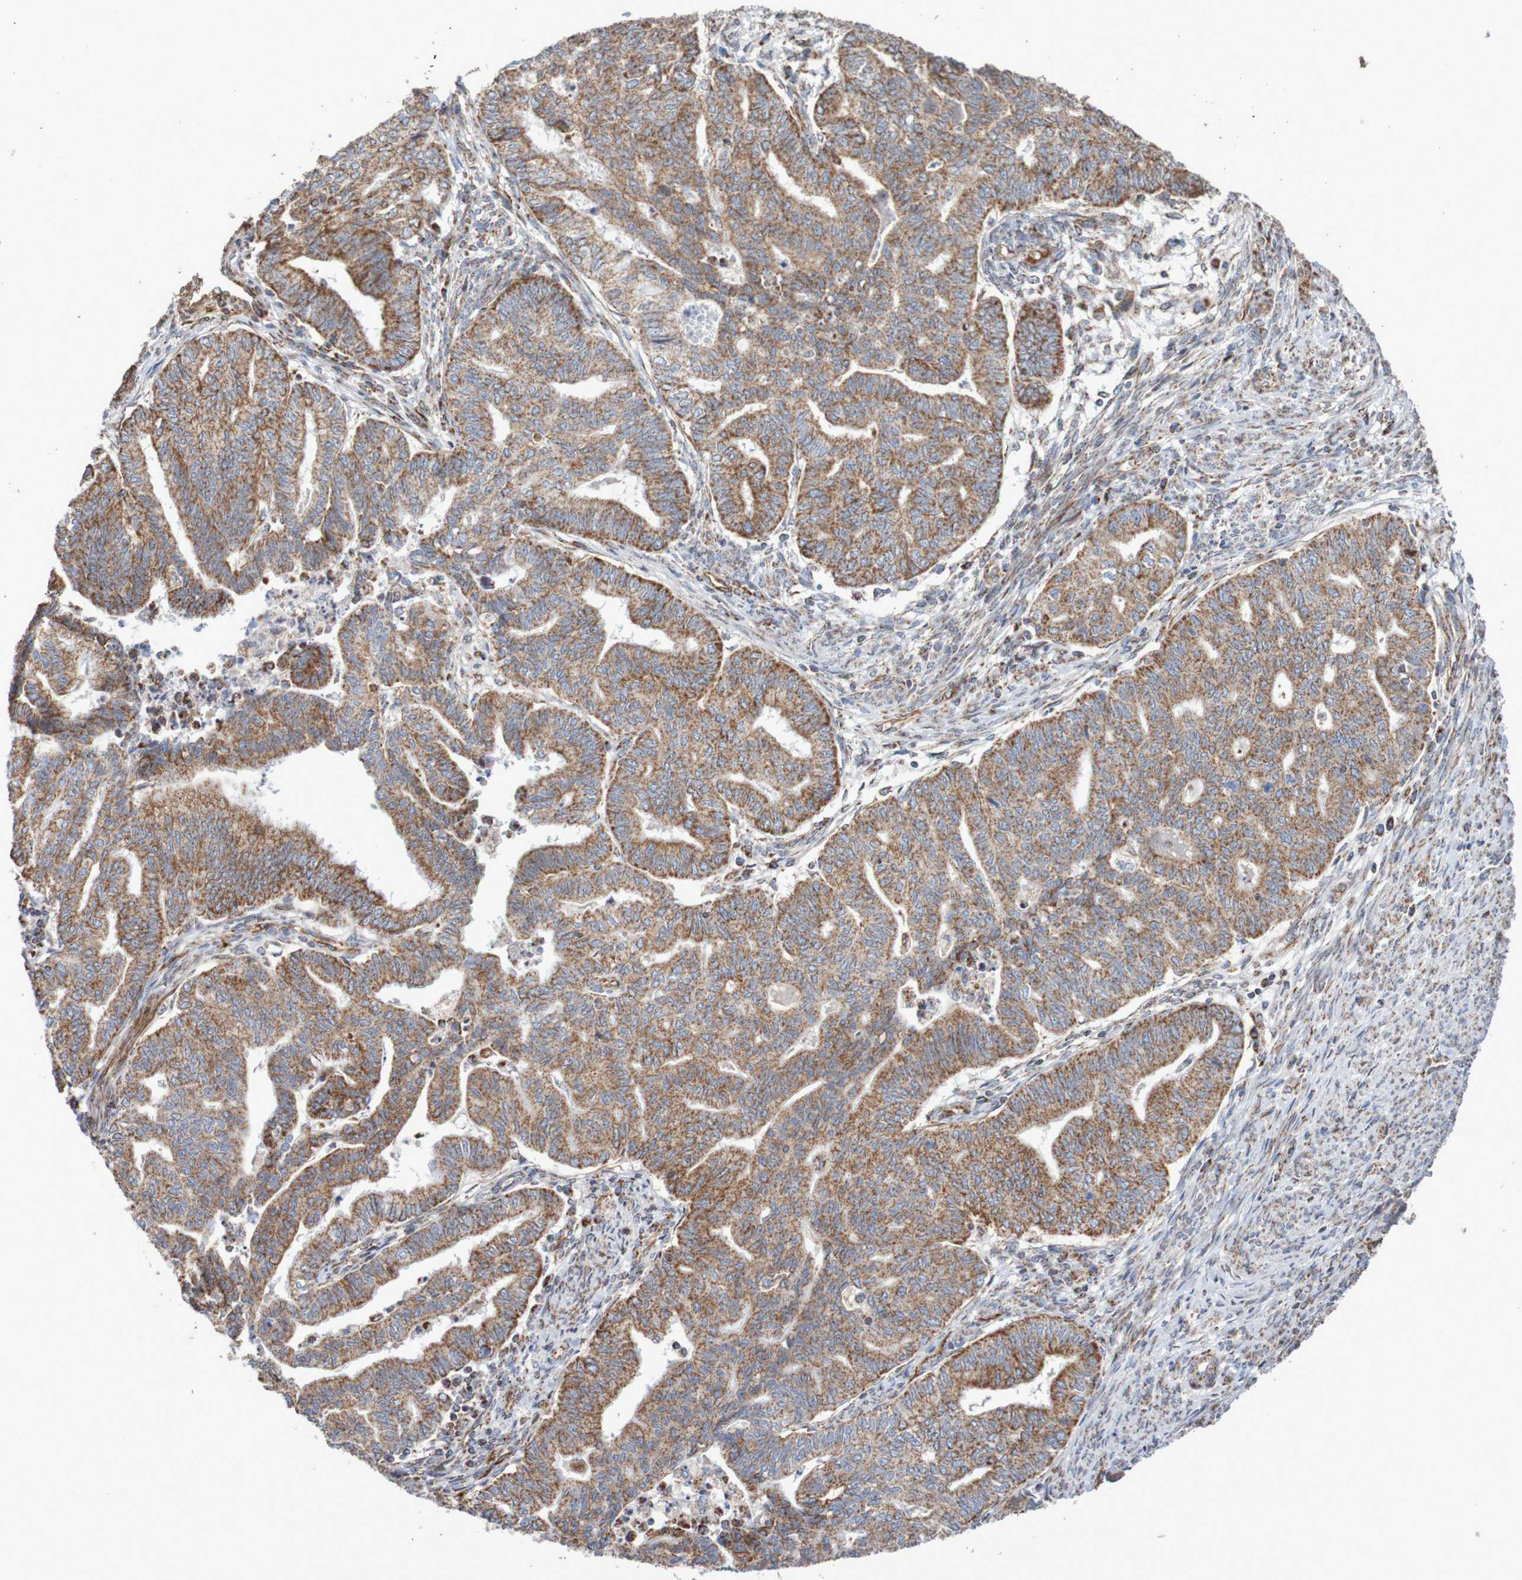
{"staining": {"intensity": "moderate", "quantity": ">75%", "location": "cytoplasmic/membranous"}, "tissue": "endometrial cancer", "cell_type": "Tumor cells", "image_type": "cancer", "snomed": [{"axis": "morphology", "description": "Adenocarcinoma, NOS"}, {"axis": "topography", "description": "Endometrium"}], "caption": "Brown immunohistochemical staining in human endometrial cancer (adenocarcinoma) exhibits moderate cytoplasmic/membranous staining in approximately >75% of tumor cells.", "gene": "MMEL1", "patient": {"sex": "female", "age": 79}}